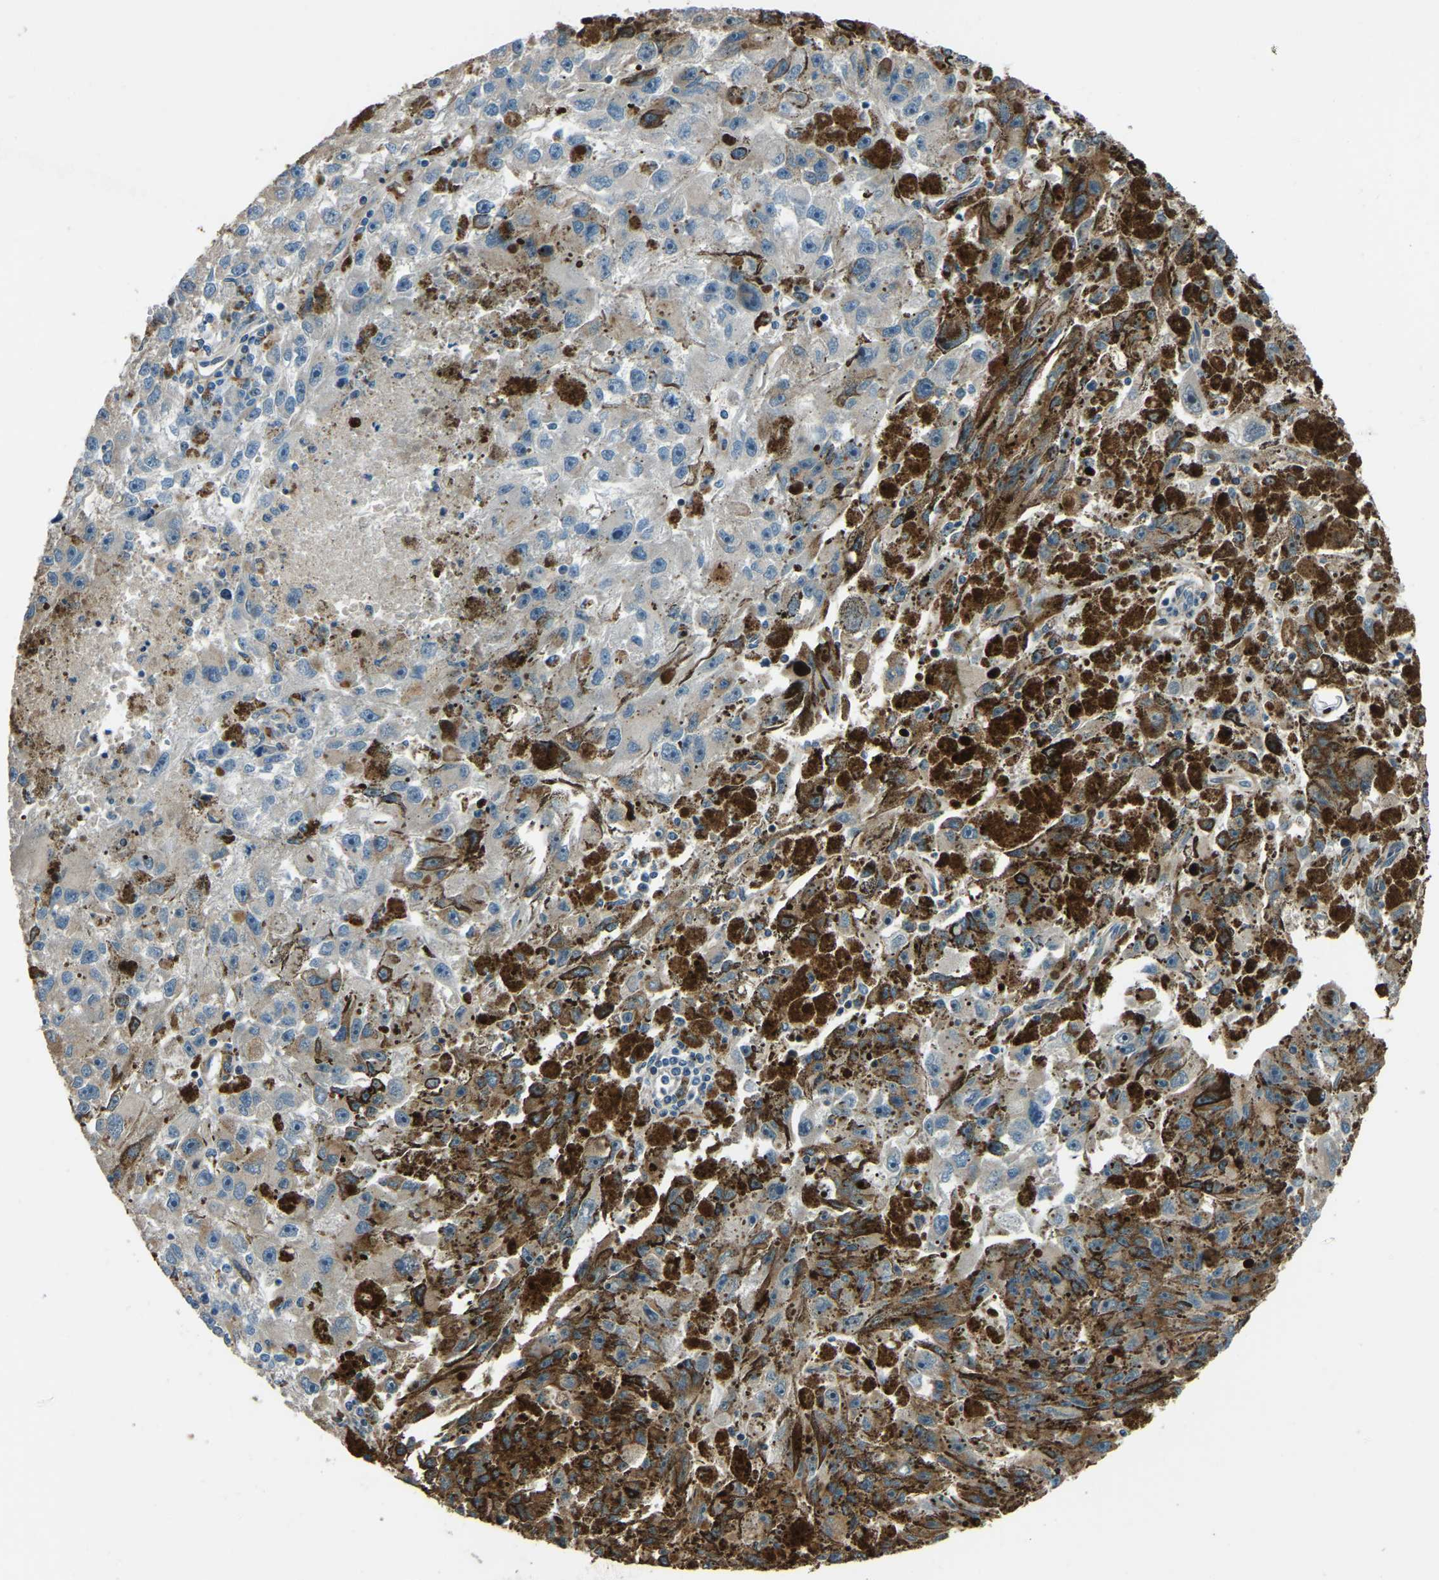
{"staining": {"intensity": "strong", "quantity": "25%-75%", "location": "cytoplasmic/membranous"}, "tissue": "melanoma", "cell_type": "Tumor cells", "image_type": "cancer", "snomed": [{"axis": "morphology", "description": "Malignant melanoma, NOS"}, {"axis": "topography", "description": "Skin"}], "caption": "A high-resolution micrograph shows immunohistochemistry (IHC) staining of malignant melanoma, which demonstrates strong cytoplasmic/membranous expression in about 25%-75% of tumor cells. The protein is shown in brown color, while the nuclei are stained blue.", "gene": "COL3A1", "patient": {"sex": "female", "age": 104}}